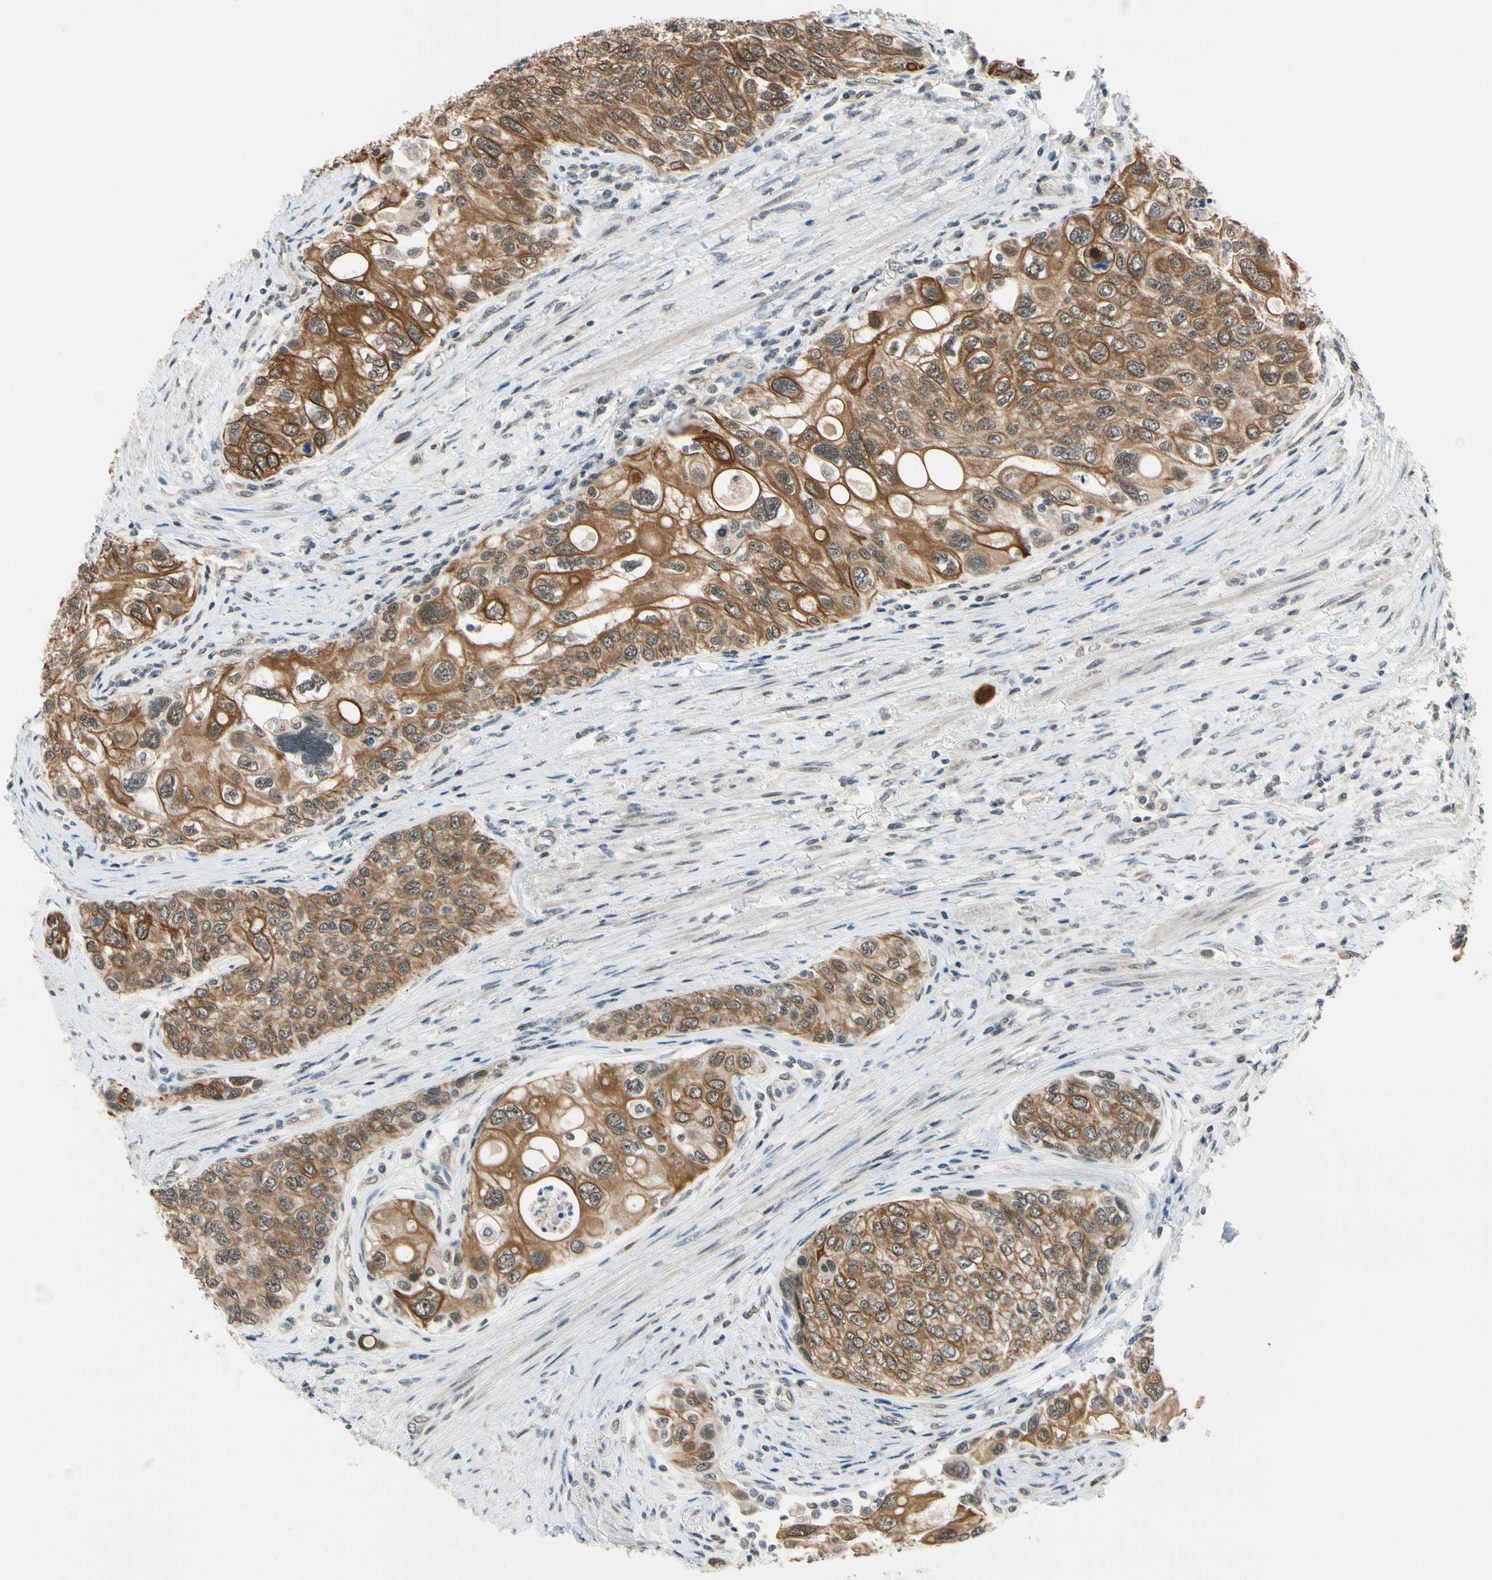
{"staining": {"intensity": "moderate", "quantity": ">75%", "location": "cytoplasmic/membranous"}, "tissue": "urothelial cancer", "cell_type": "Tumor cells", "image_type": "cancer", "snomed": [{"axis": "morphology", "description": "Urothelial carcinoma, High grade"}, {"axis": "topography", "description": "Urinary bladder"}], "caption": "Protein staining reveals moderate cytoplasmic/membranous positivity in approximately >75% of tumor cells in urothelial cancer.", "gene": "TAF12", "patient": {"sex": "female", "age": 56}}